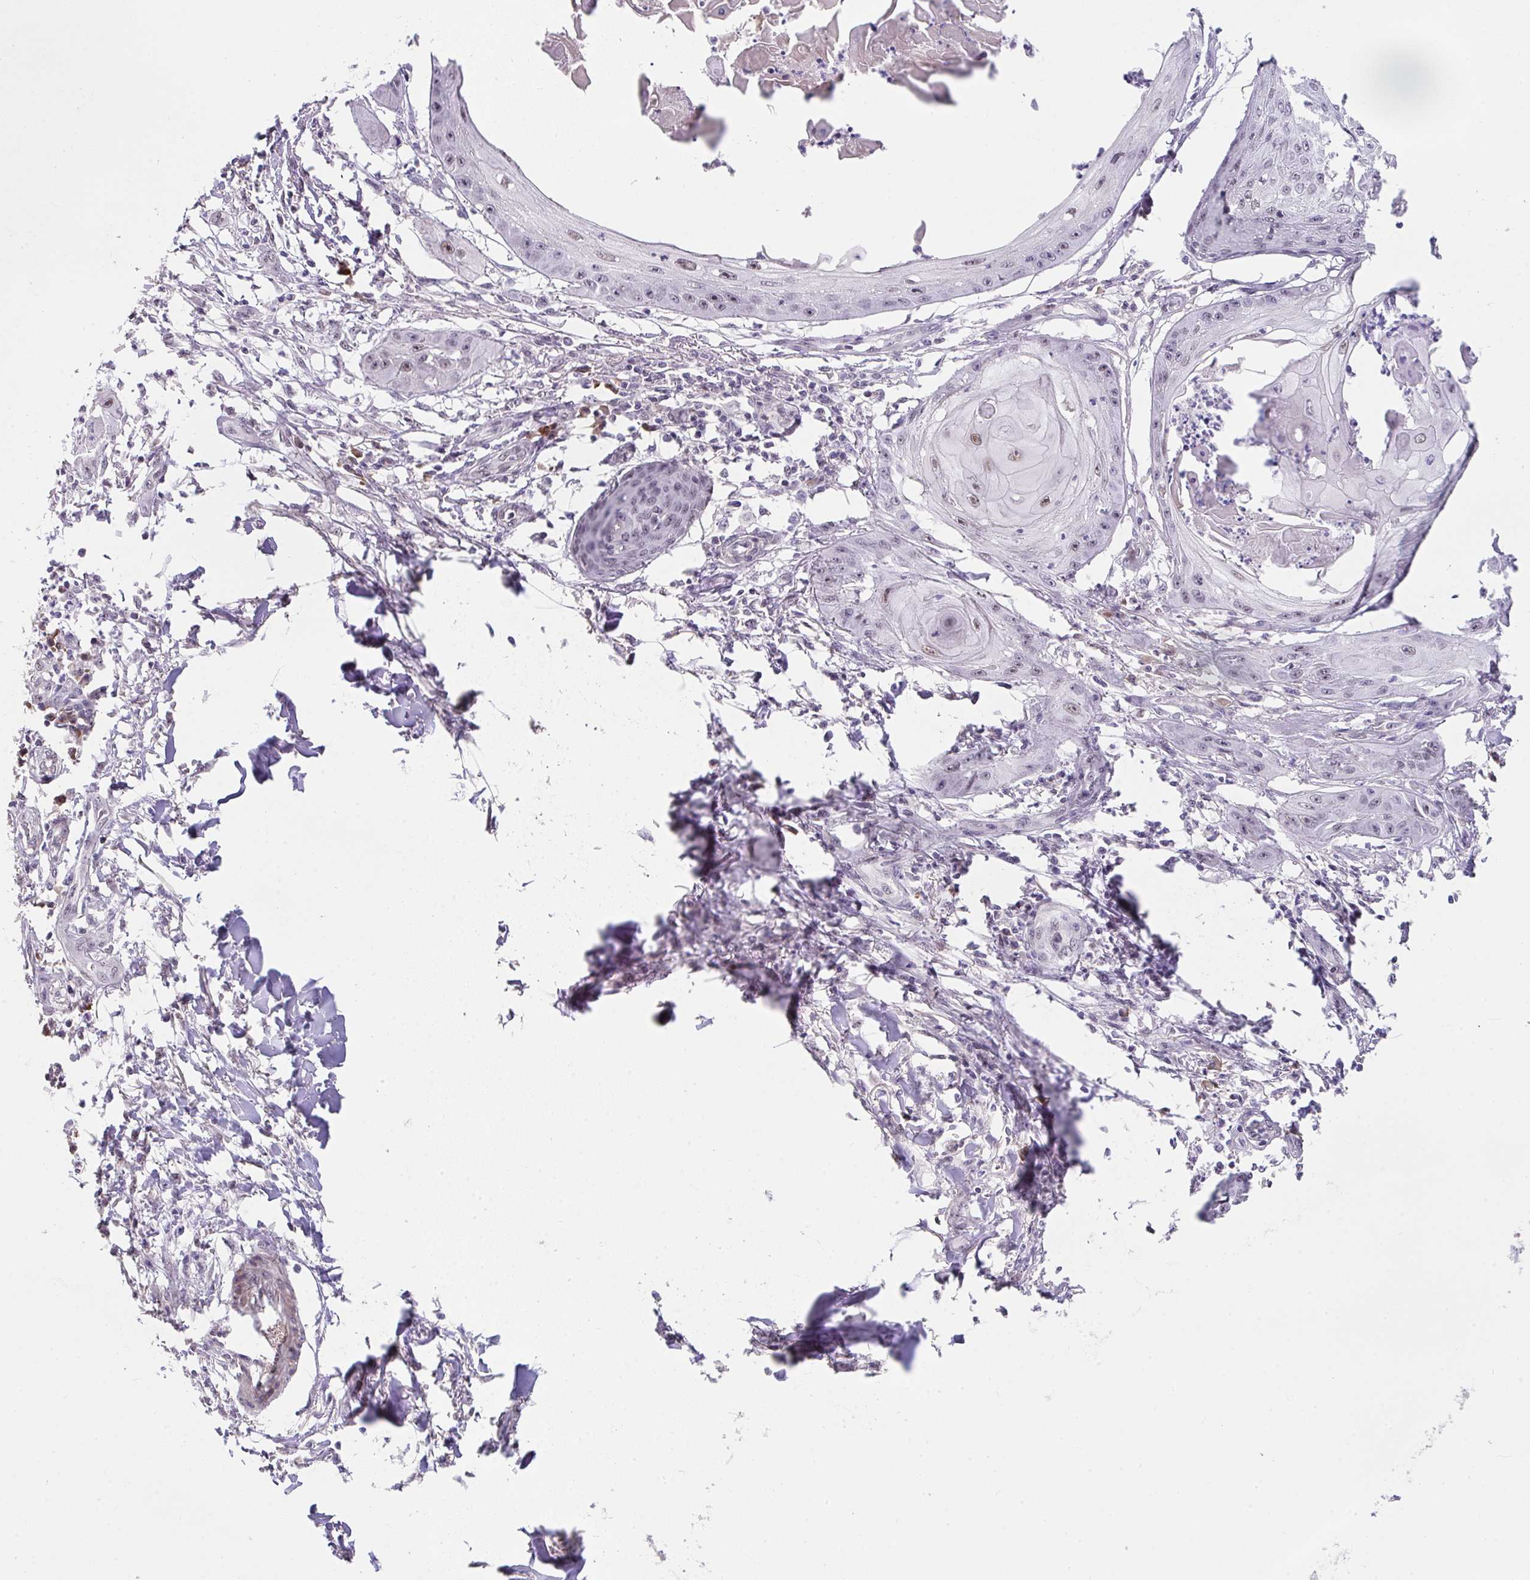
{"staining": {"intensity": "weak", "quantity": "<25%", "location": "nuclear"}, "tissue": "skin cancer", "cell_type": "Tumor cells", "image_type": "cancer", "snomed": [{"axis": "morphology", "description": "Squamous cell carcinoma, NOS"}, {"axis": "topography", "description": "Skin"}], "caption": "Immunohistochemistry micrograph of neoplastic tissue: human skin cancer stained with DAB (3,3'-diaminobenzidine) reveals no significant protein positivity in tumor cells.", "gene": "RBBP6", "patient": {"sex": "male", "age": 70}}